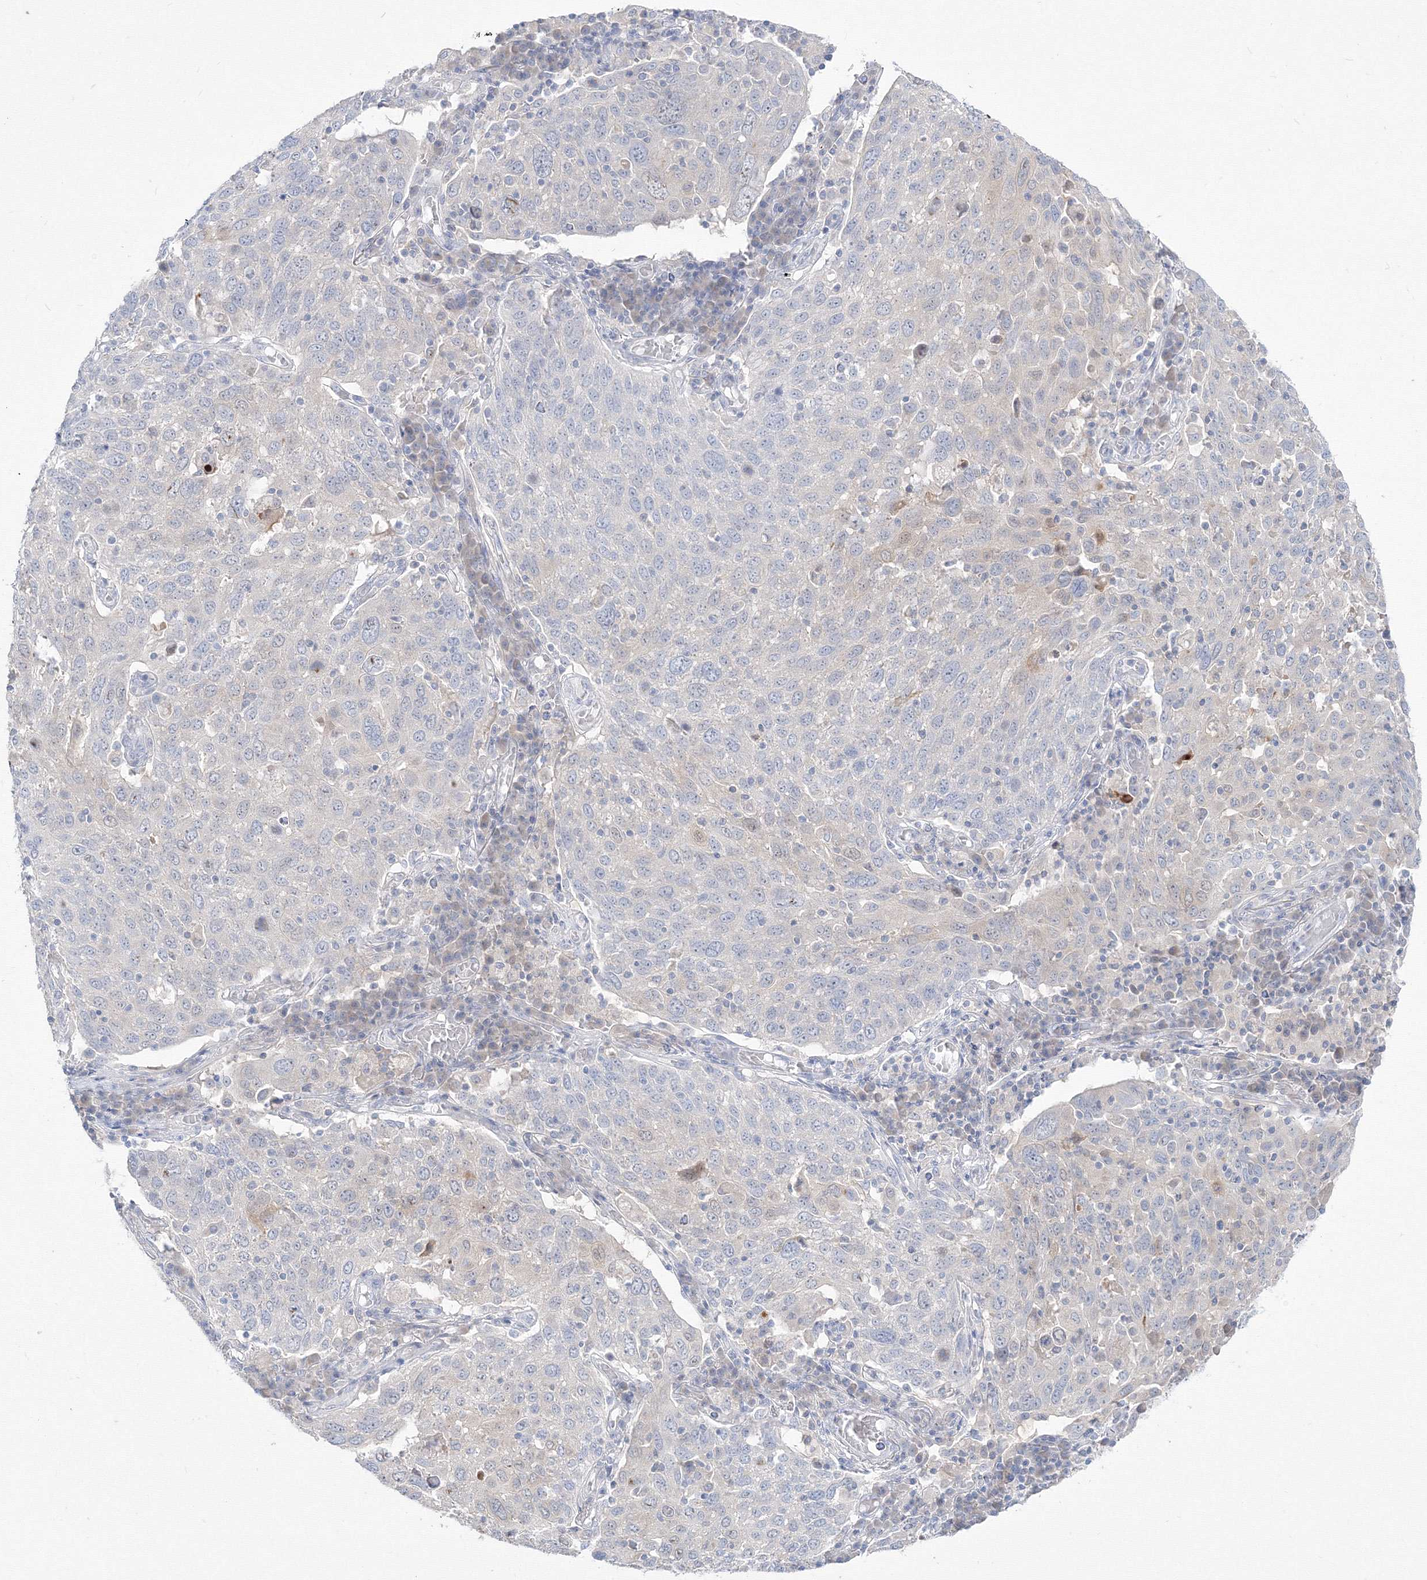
{"staining": {"intensity": "negative", "quantity": "none", "location": "none"}, "tissue": "lung cancer", "cell_type": "Tumor cells", "image_type": "cancer", "snomed": [{"axis": "morphology", "description": "Squamous cell carcinoma, NOS"}, {"axis": "topography", "description": "Lung"}], "caption": "Histopathology image shows no significant protein positivity in tumor cells of lung cancer (squamous cell carcinoma).", "gene": "FBXL8", "patient": {"sex": "male", "age": 65}}